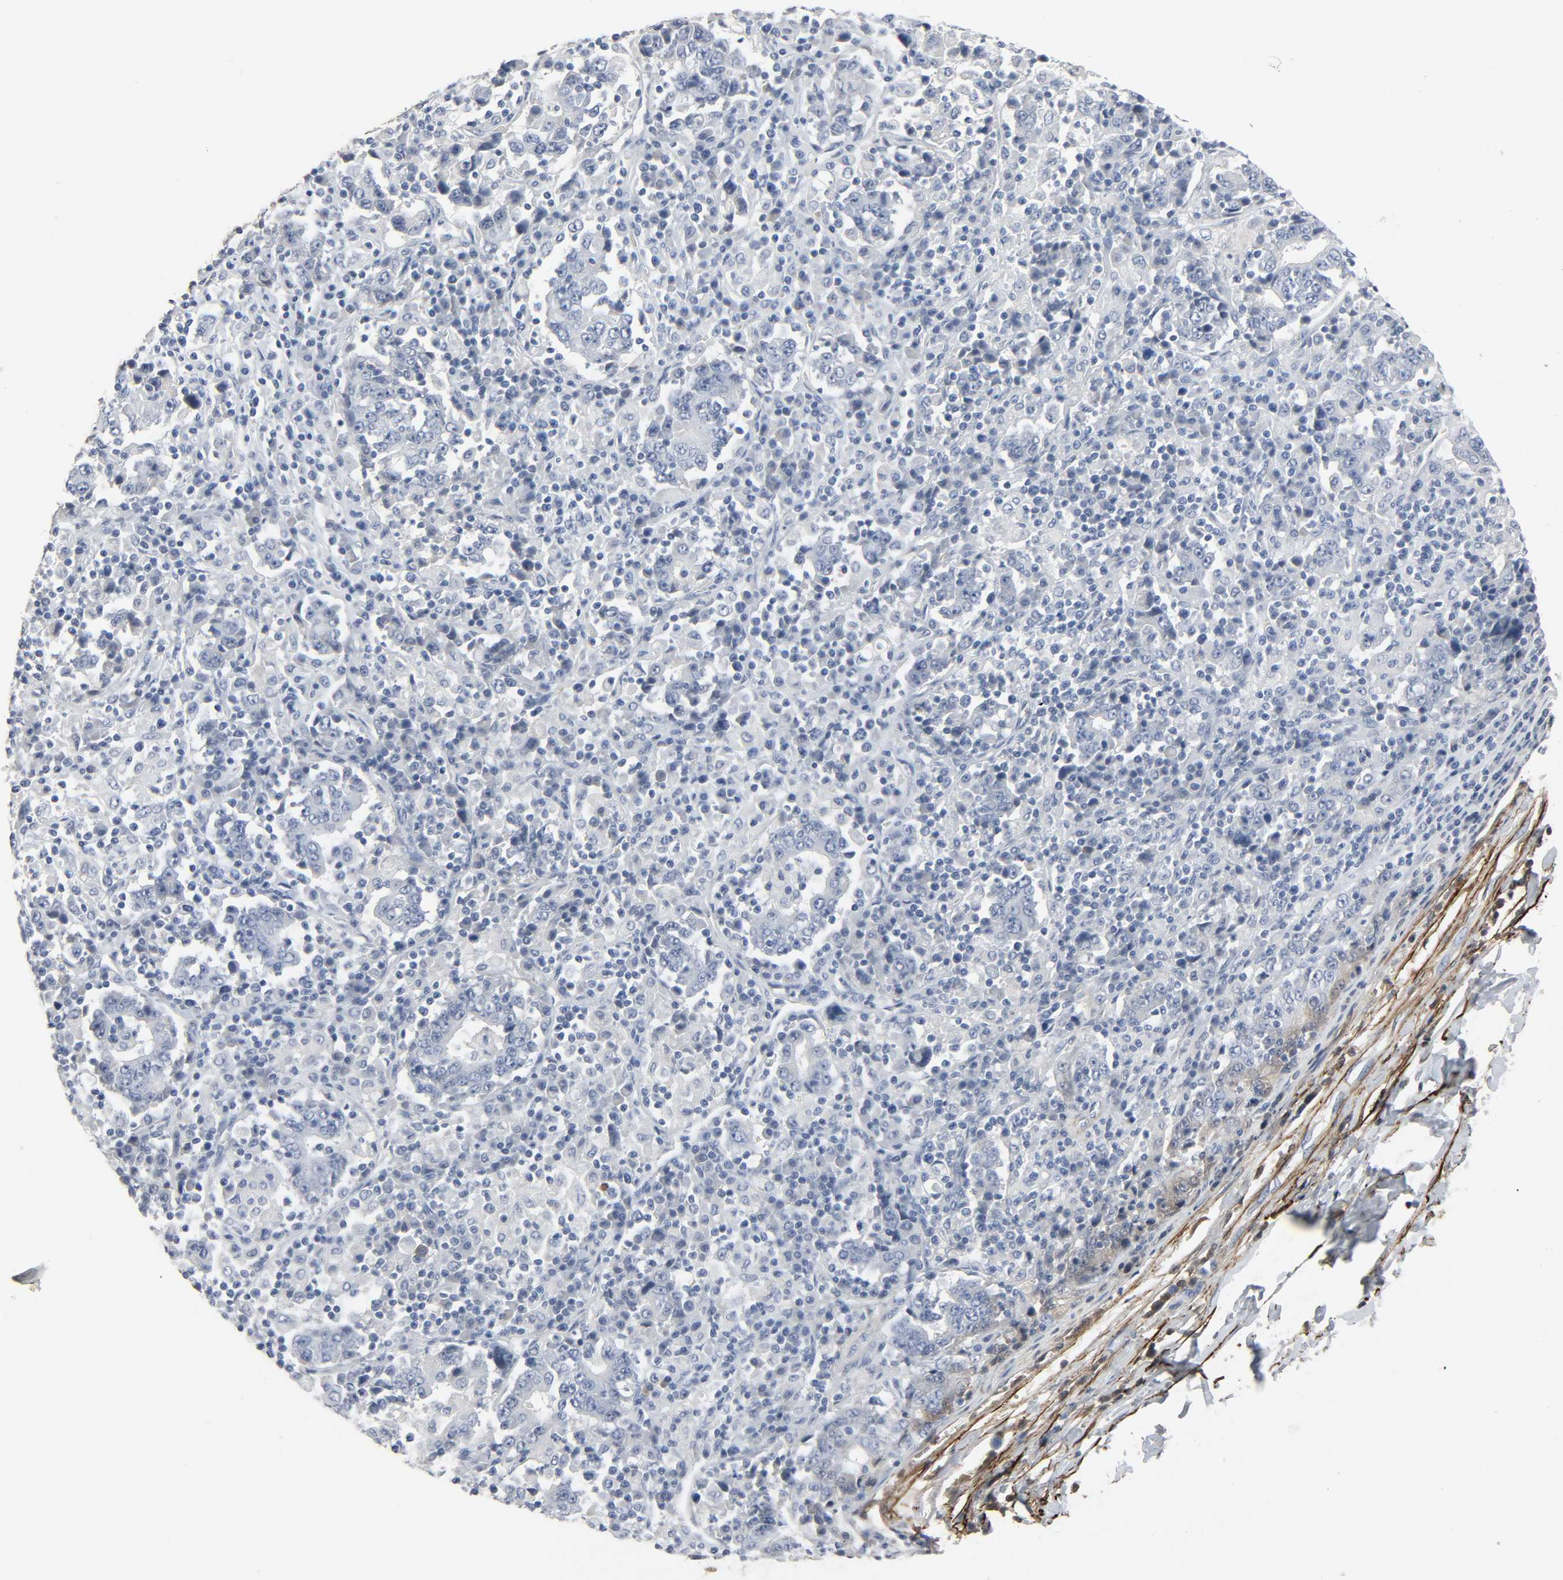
{"staining": {"intensity": "negative", "quantity": "none", "location": "none"}, "tissue": "stomach cancer", "cell_type": "Tumor cells", "image_type": "cancer", "snomed": [{"axis": "morphology", "description": "Normal tissue, NOS"}, {"axis": "morphology", "description": "Adenocarcinoma, NOS"}, {"axis": "topography", "description": "Stomach, upper"}, {"axis": "topography", "description": "Stomach"}], "caption": "Tumor cells show no significant protein expression in stomach cancer (adenocarcinoma). (Immunohistochemistry, brightfield microscopy, high magnification).", "gene": "FBLN5", "patient": {"sex": "male", "age": 59}}